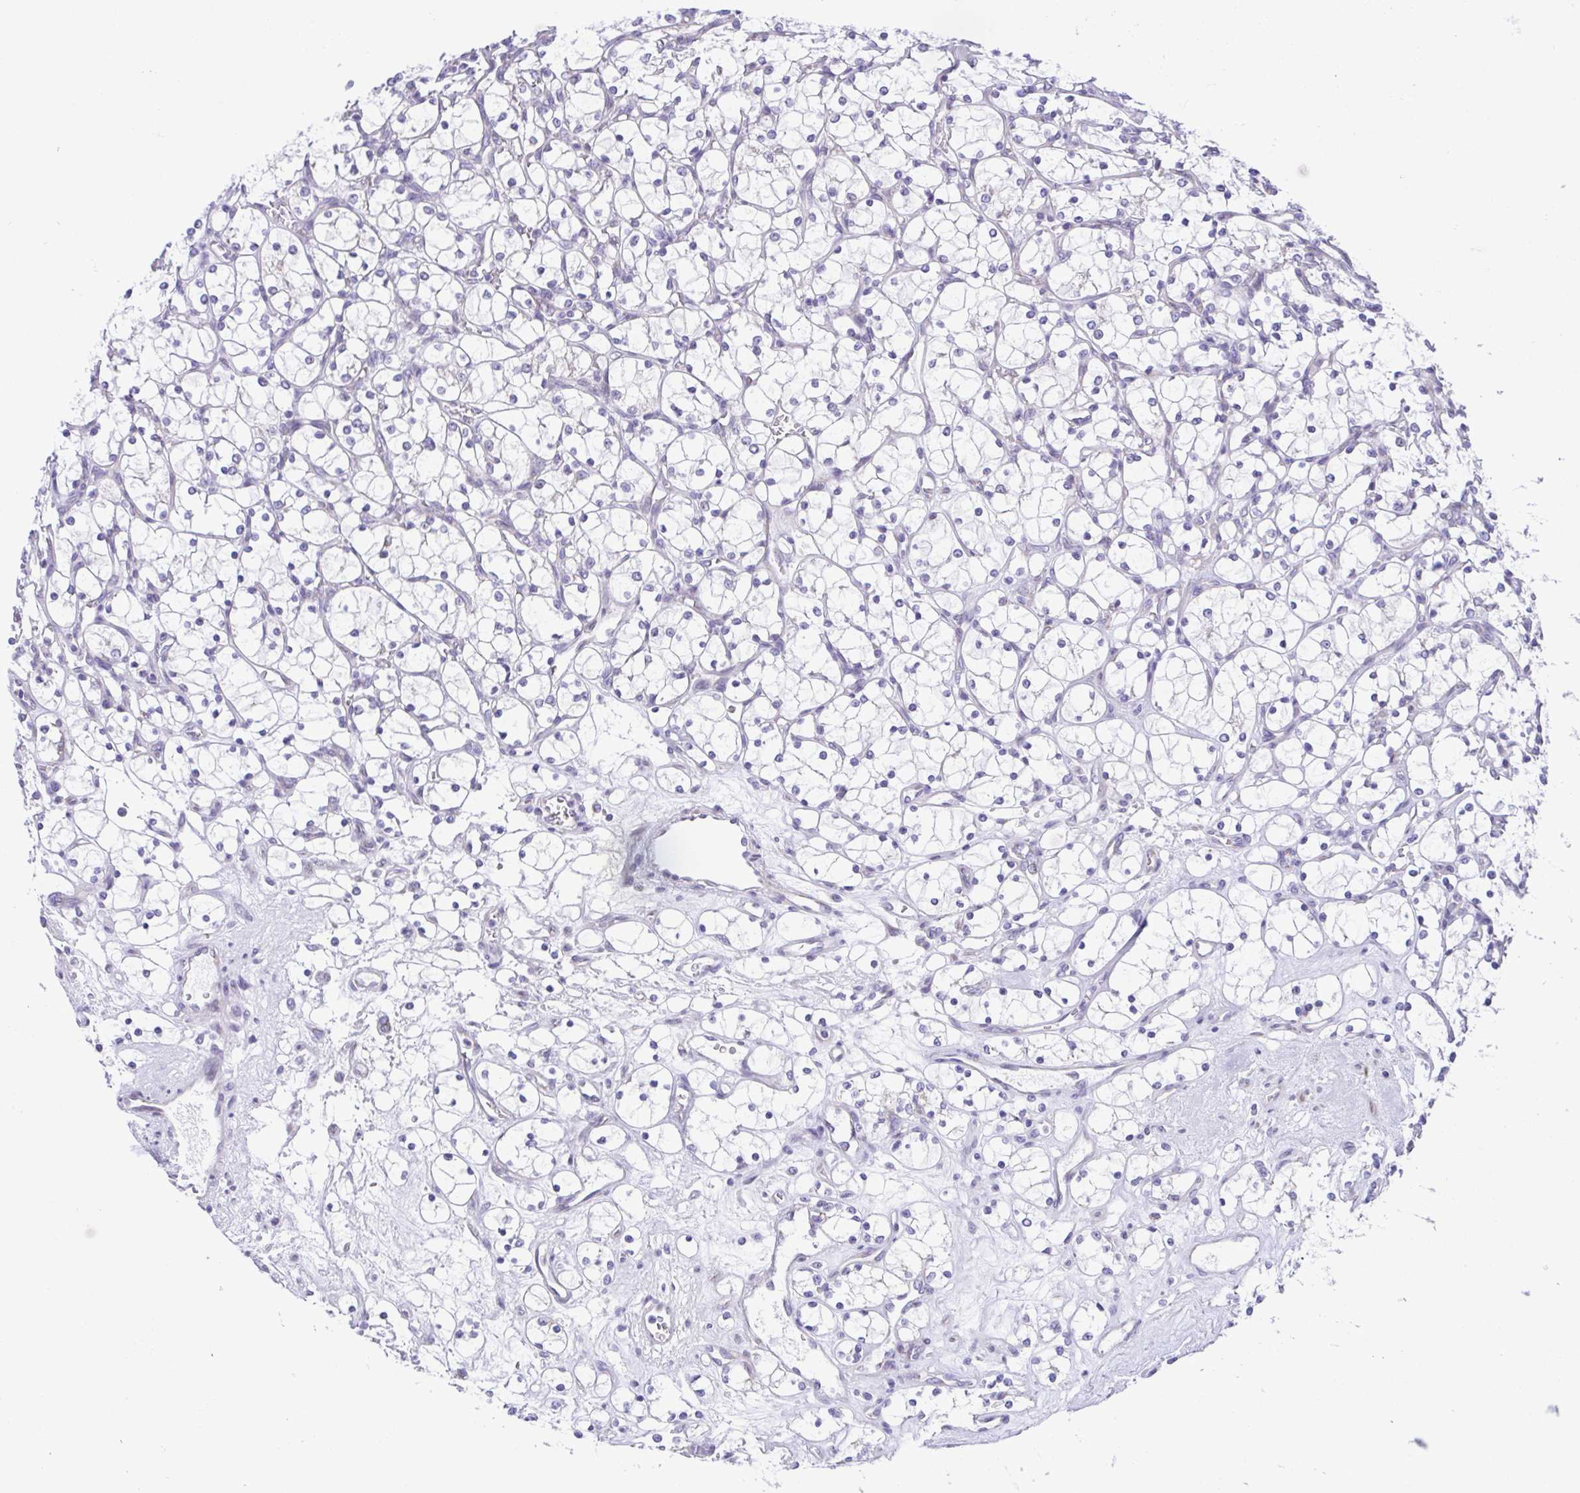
{"staining": {"intensity": "negative", "quantity": "none", "location": "none"}, "tissue": "renal cancer", "cell_type": "Tumor cells", "image_type": "cancer", "snomed": [{"axis": "morphology", "description": "Adenocarcinoma, NOS"}, {"axis": "topography", "description": "Kidney"}], "caption": "Protein analysis of renal cancer (adenocarcinoma) displays no significant staining in tumor cells.", "gene": "TGM3", "patient": {"sex": "female", "age": 69}}